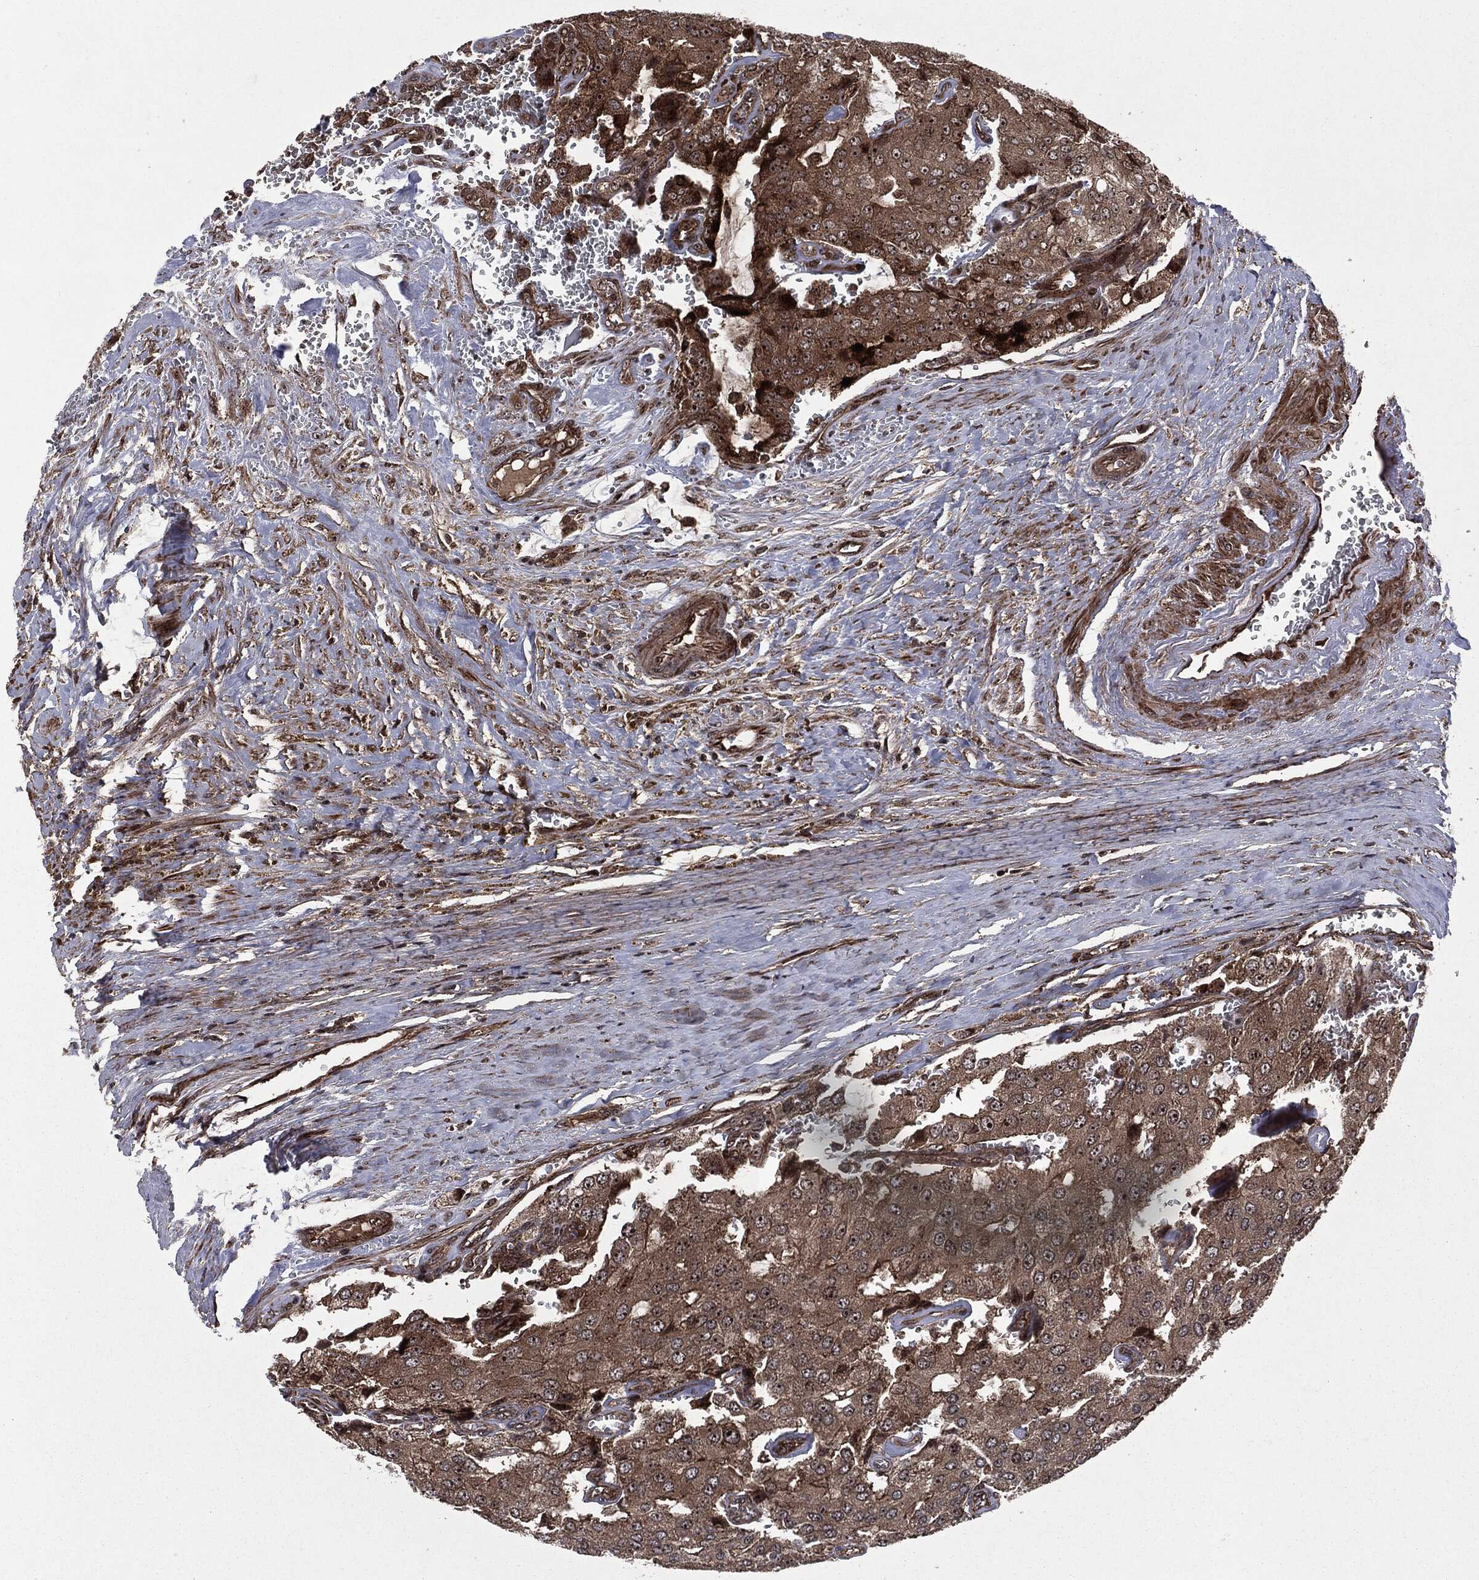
{"staining": {"intensity": "strong", "quantity": ">75%", "location": "cytoplasmic/membranous,nuclear"}, "tissue": "prostate cancer", "cell_type": "Tumor cells", "image_type": "cancer", "snomed": [{"axis": "morphology", "description": "Adenocarcinoma, NOS"}, {"axis": "topography", "description": "Prostate and seminal vesicle, NOS"}, {"axis": "topography", "description": "Prostate"}], "caption": "Protein staining displays strong cytoplasmic/membranous and nuclear staining in about >75% of tumor cells in prostate cancer. The staining was performed using DAB (3,3'-diaminobenzidine) to visualize the protein expression in brown, while the nuclei were stained in blue with hematoxylin (Magnification: 20x).", "gene": "CARD6", "patient": {"sex": "male", "age": 67}}